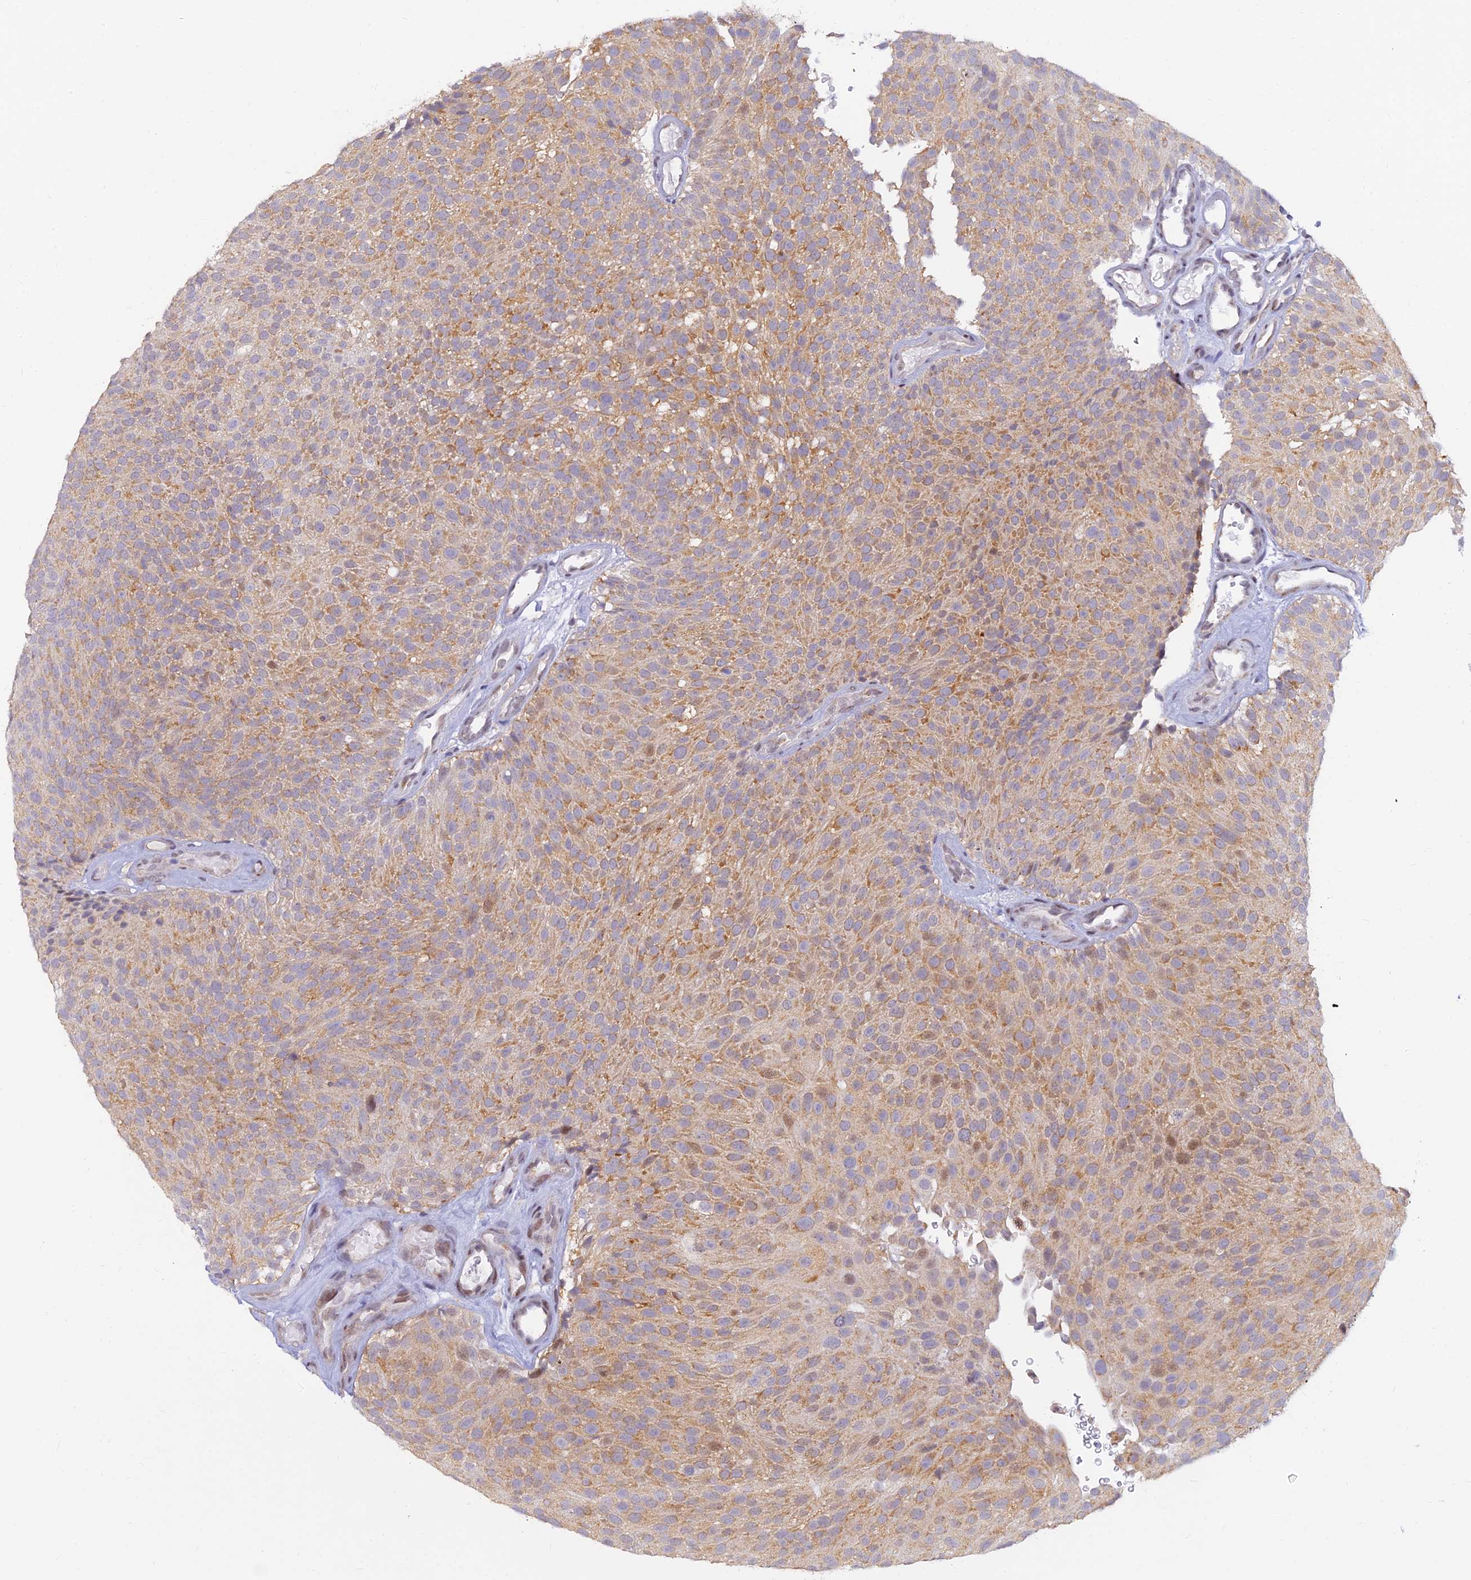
{"staining": {"intensity": "moderate", "quantity": "25%-75%", "location": "cytoplasmic/membranous"}, "tissue": "urothelial cancer", "cell_type": "Tumor cells", "image_type": "cancer", "snomed": [{"axis": "morphology", "description": "Urothelial carcinoma, Low grade"}, {"axis": "topography", "description": "Urinary bladder"}], "caption": "Urothelial cancer stained with a brown dye demonstrates moderate cytoplasmic/membranous positive expression in approximately 25%-75% of tumor cells.", "gene": "INKA1", "patient": {"sex": "male", "age": 78}}